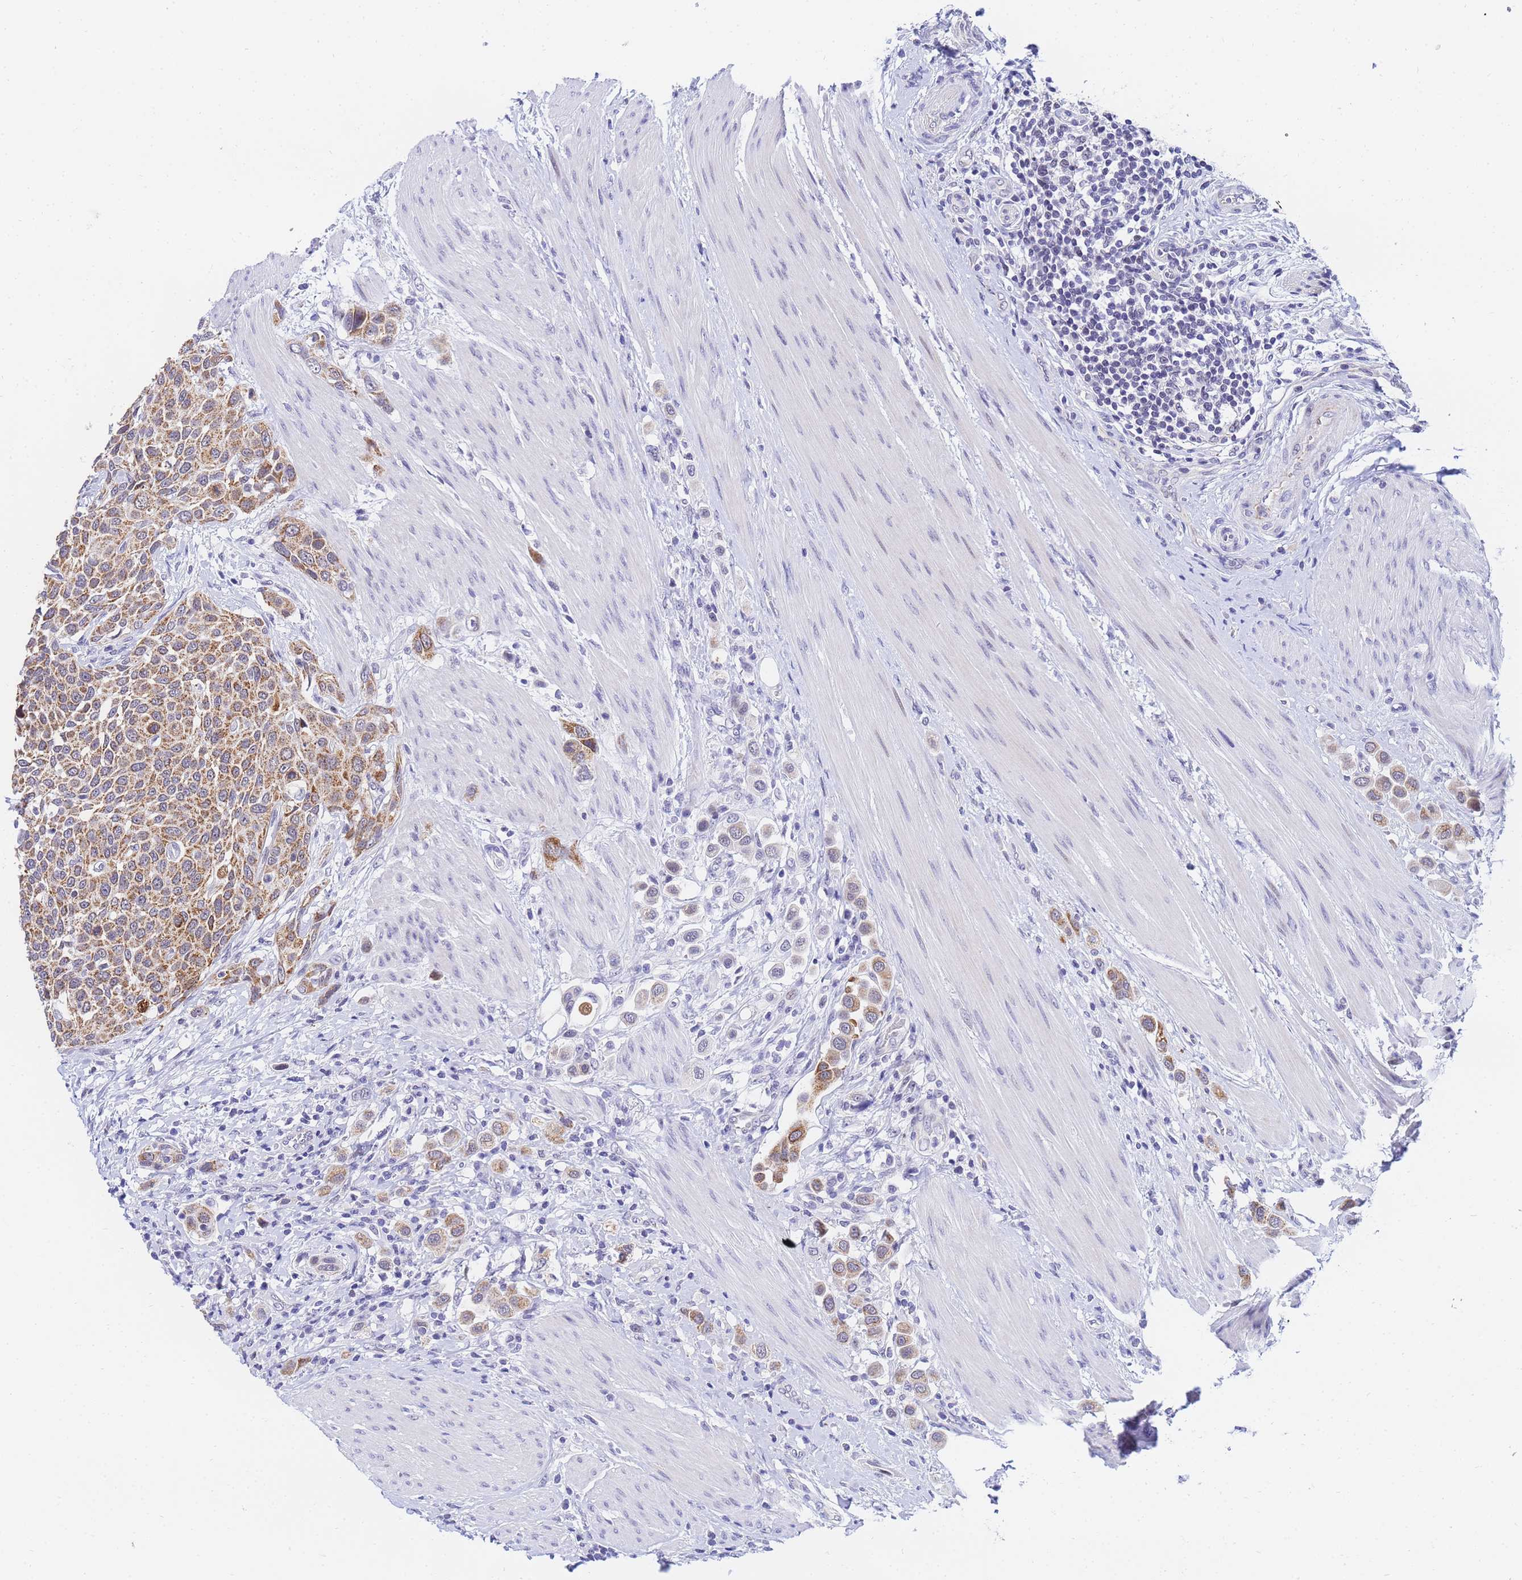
{"staining": {"intensity": "moderate", "quantity": ">75%", "location": "cytoplasmic/membranous"}, "tissue": "urothelial cancer", "cell_type": "Tumor cells", "image_type": "cancer", "snomed": [{"axis": "morphology", "description": "Urothelial carcinoma, High grade"}, {"axis": "topography", "description": "Urinary bladder"}], "caption": "Urothelial carcinoma (high-grade) stained for a protein (brown) demonstrates moderate cytoplasmic/membranous positive positivity in about >75% of tumor cells.", "gene": "CKMT1A", "patient": {"sex": "male", "age": 50}}